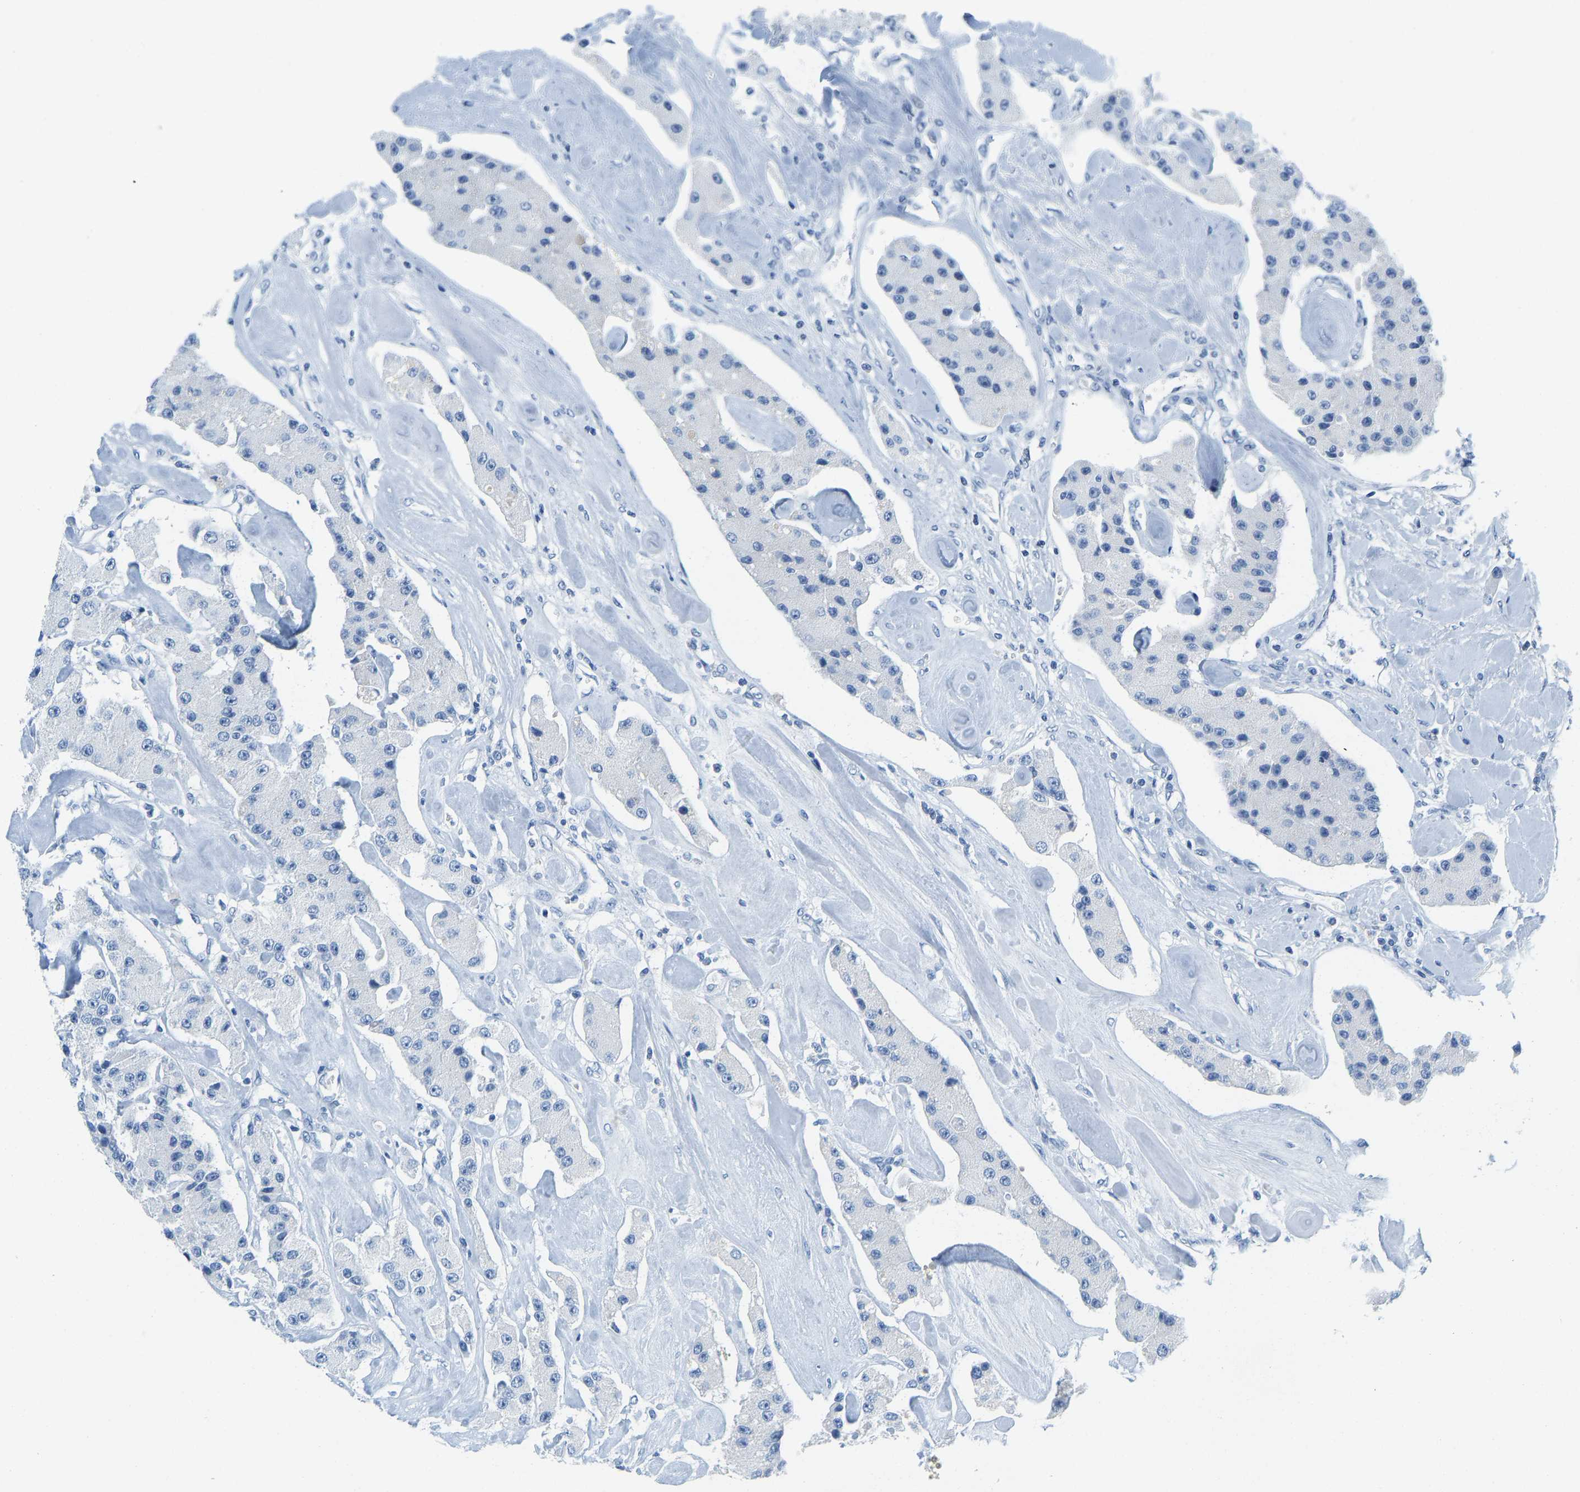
{"staining": {"intensity": "negative", "quantity": "none", "location": "none"}, "tissue": "carcinoid", "cell_type": "Tumor cells", "image_type": "cancer", "snomed": [{"axis": "morphology", "description": "Carcinoid, malignant, NOS"}, {"axis": "topography", "description": "Pancreas"}], "caption": "Photomicrograph shows no significant protein staining in tumor cells of carcinoid.", "gene": "SERPINB3", "patient": {"sex": "male", "age": 41}}